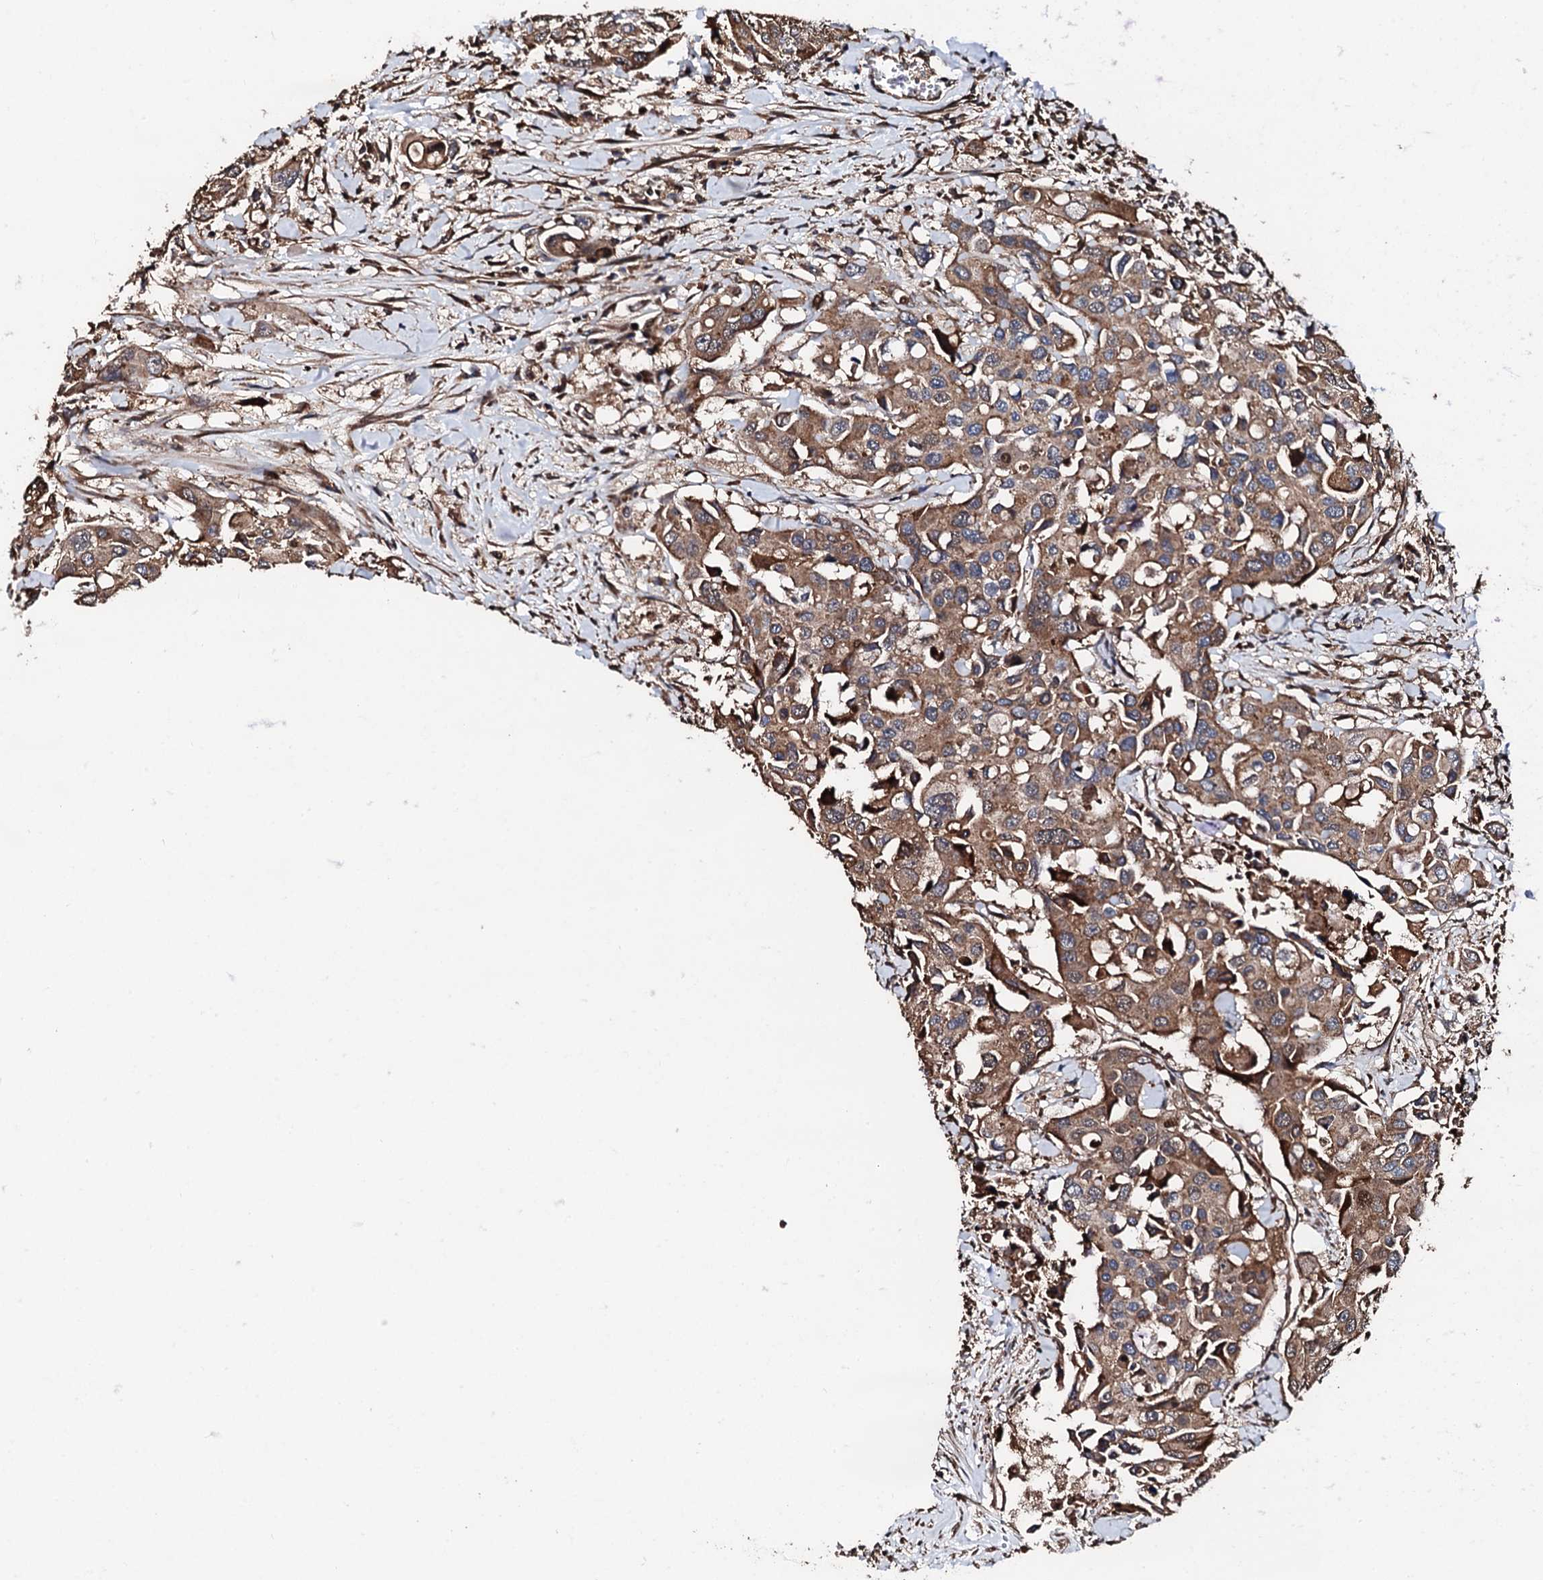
{"staining": {"intensity": "moderate", "quantity": ">75%", "location": "cytoplasmic/membranous"}, "tissue": "colorectal cancer", "cell_type": "Tumor cells", "image_type": "cancer", "snomed": [{"axis": "morphology", "description": "Adenocarcinoma, NOS"}, {"axis": "topography", "description": "Colon"}], "caption": "A photomicrograph showing moderate cytoplasmic/membranous staining in approximately >75% of tumor cells in adenocarcinoma (colorectal), as visualized by brown immunohistochemical staining.", "gene": "CKAP5", "patient": {"sex": "male", "age": 77}}